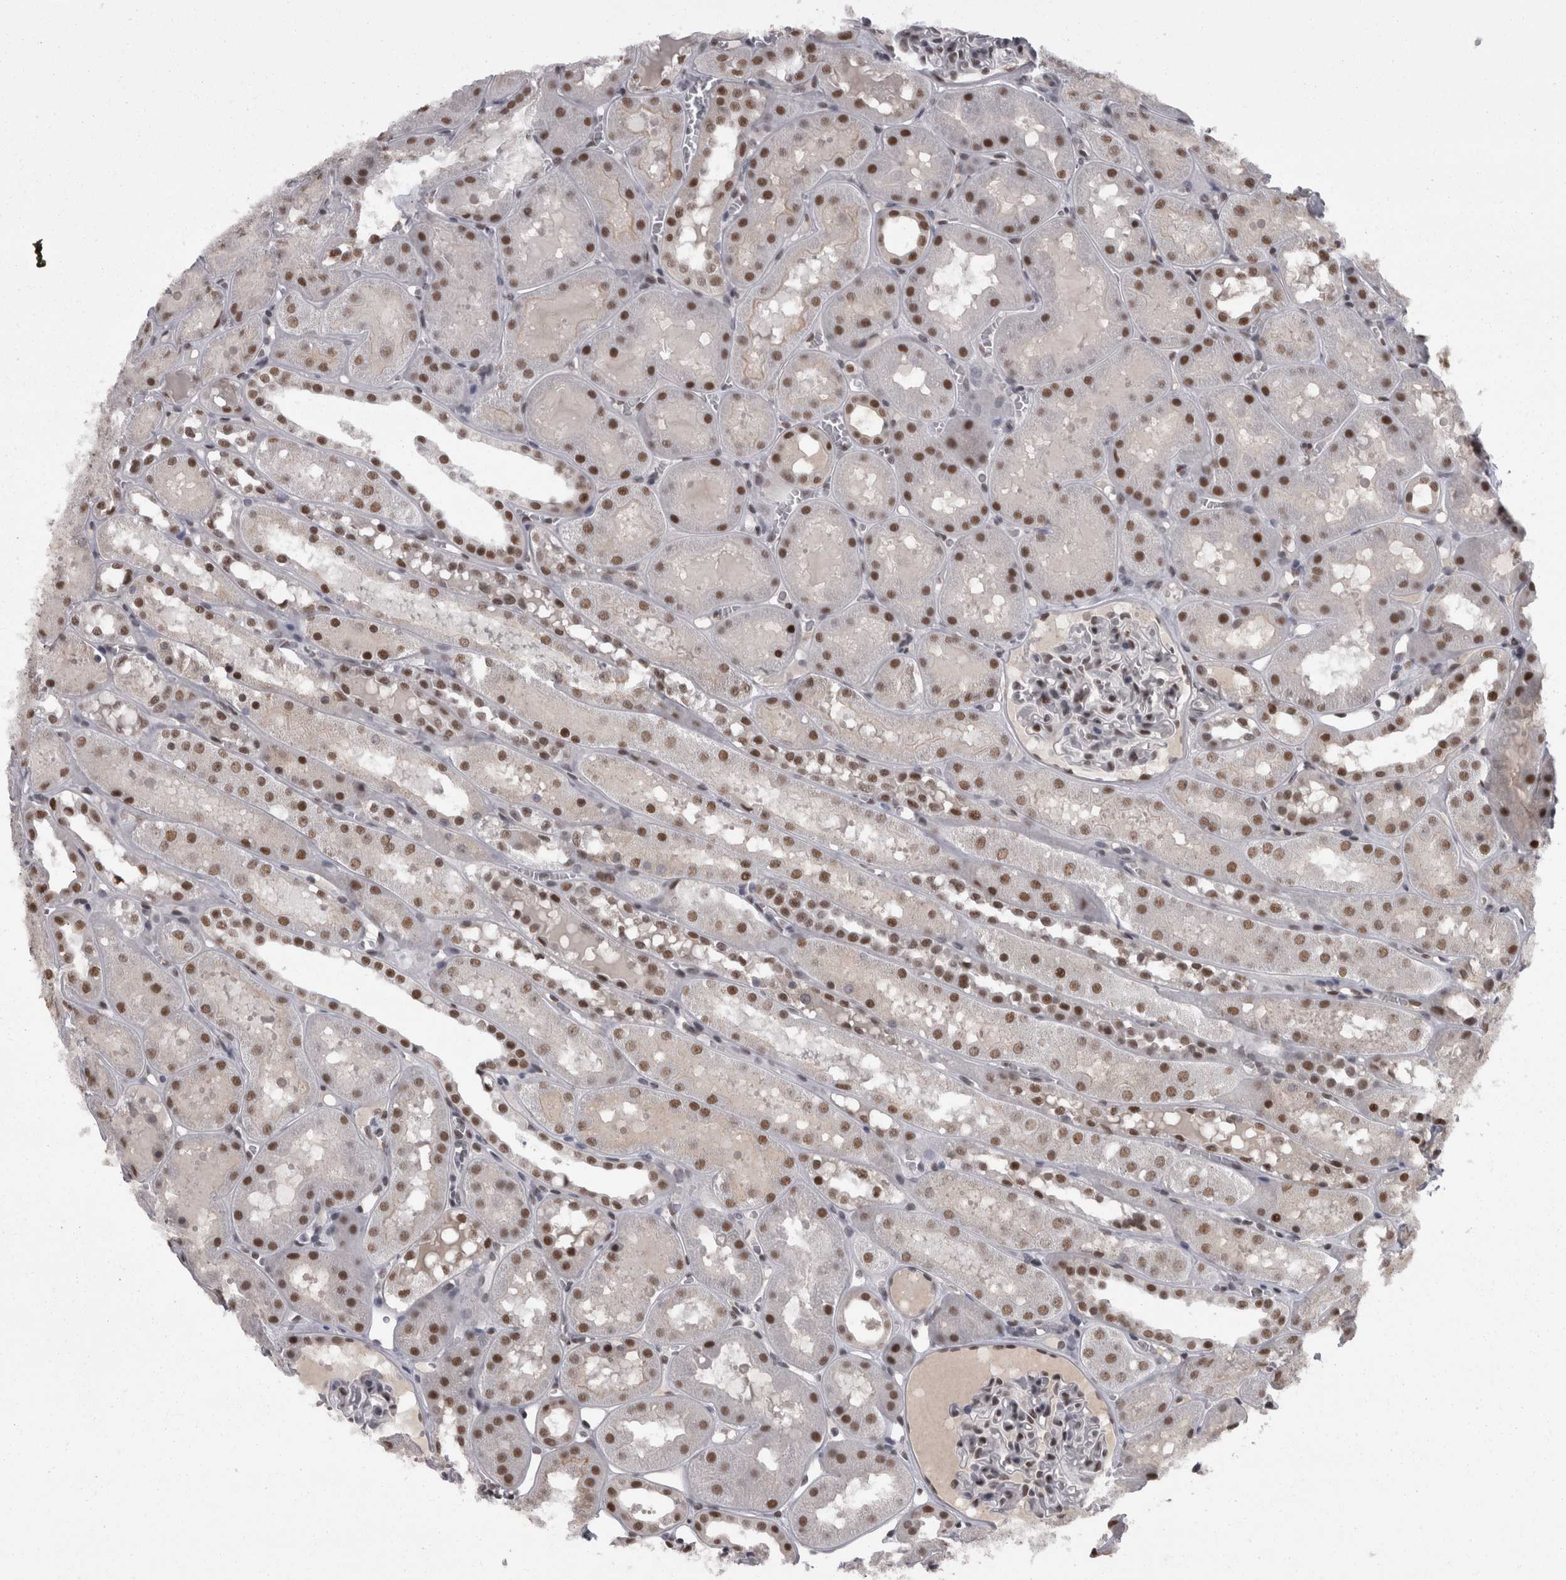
{"staining": {"intensity": "moderate", "quantity": "25%-75%", "location": "nuclear"}, "tissue": "kidney", "cell_type": "Cells in glomeruli", "image_type": "normal", "snomed": [{"axis": "morphology", "description": "Normal tissue, NOS"}, {"axis": "topography", "description": "Kidney"}, {"axis": "topography", "description": "Urinary bladder"}], "caption": "Kidney was stained to show a protein in brown. There is medium levels of moderate nuclear staining in approximately 25%-75% of cells in glomeruli. (brown staining indicates protein expression, while blue staining denotes nuclei).", "gene": "C1orf54", "patient": {"sex": "male", "age": 16}}